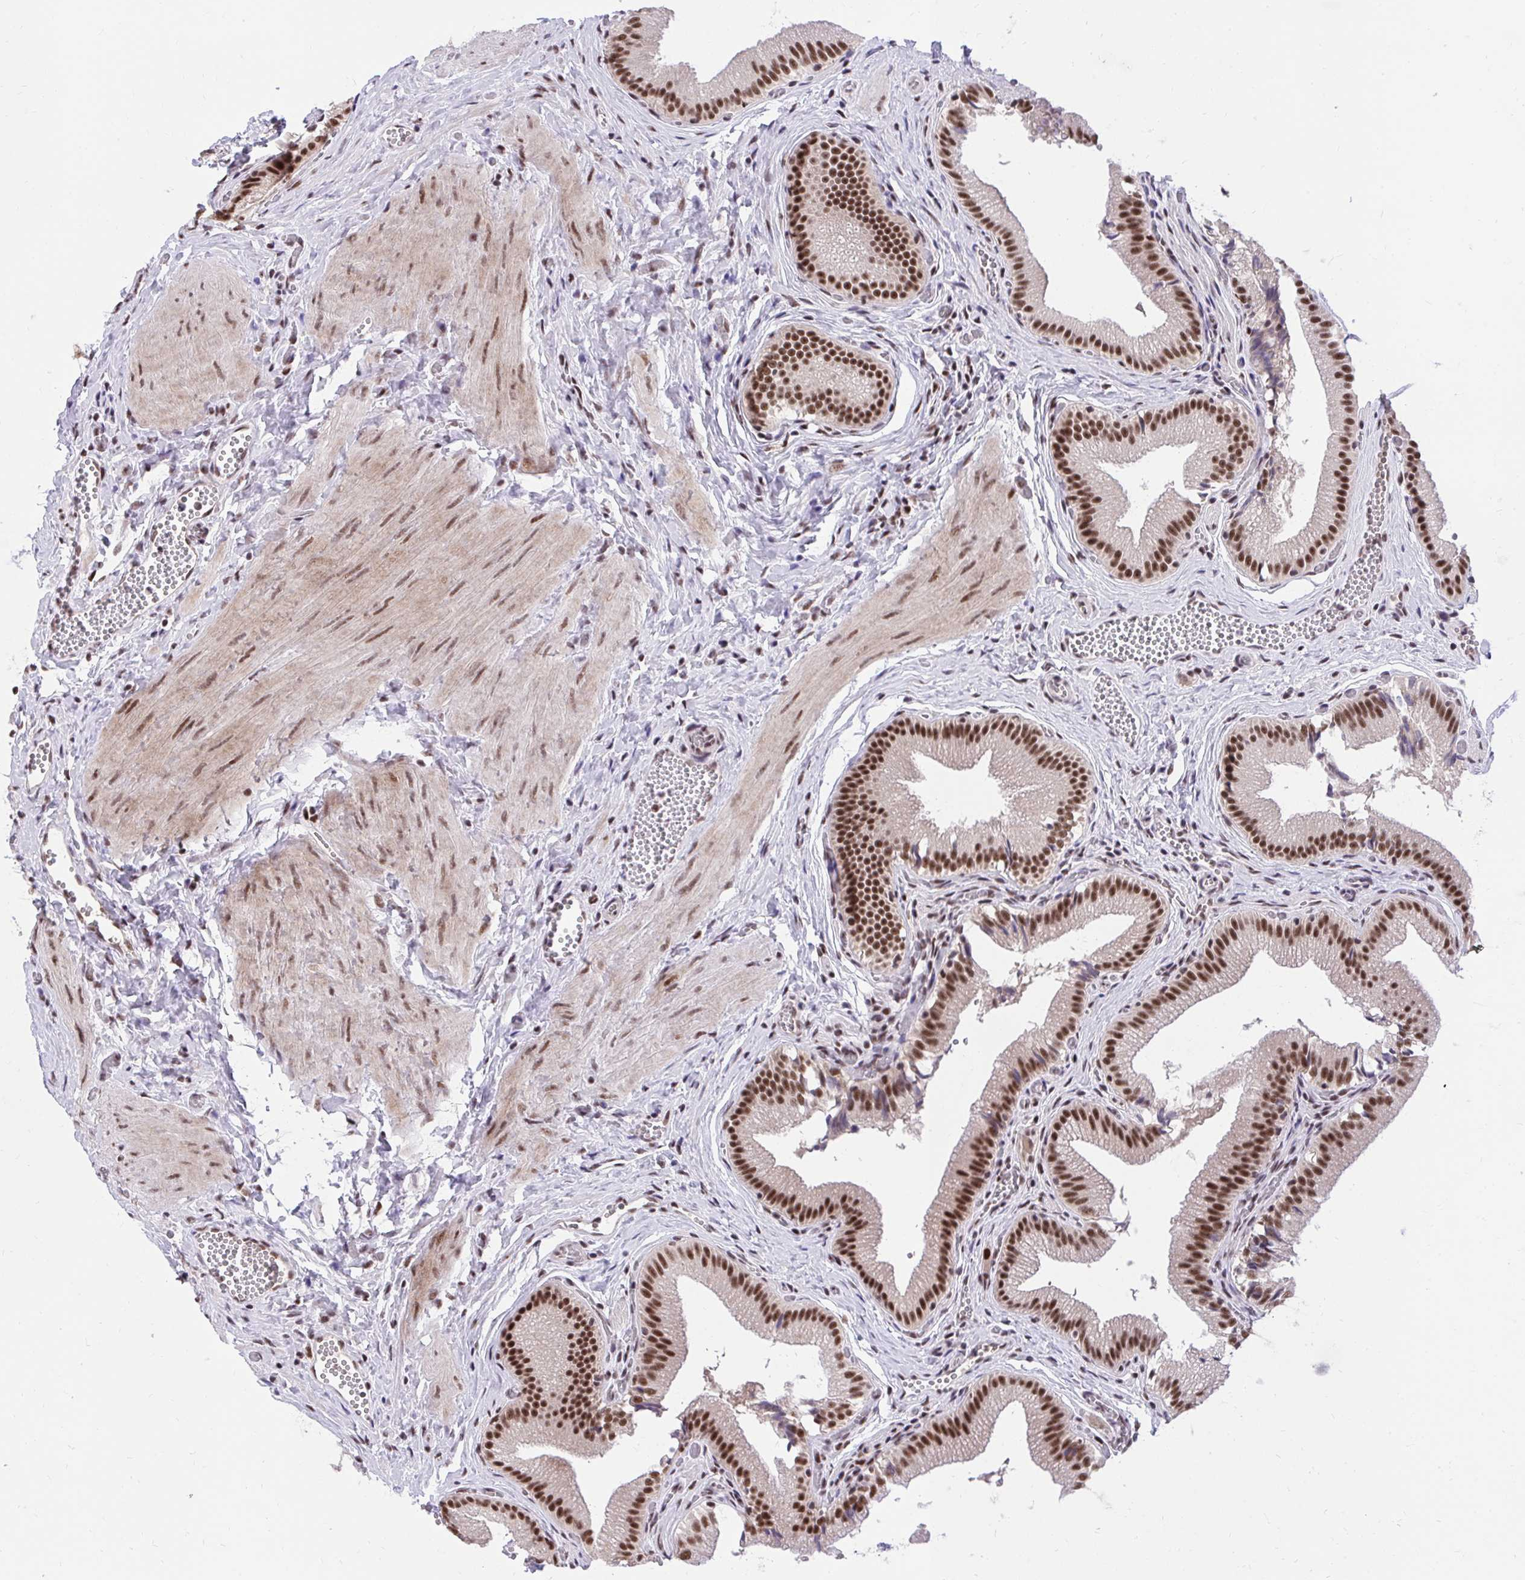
{"staining": {"intensity": "strong", "quantity": ">75%", "location": "nuclear"}, "tissue": "gallbladder", "cell_type": "Glandular cells", "image_type": "normal", "snomed": [{"axis": "morphology", "description": "Normal tissue, NOS"}, {"axis": "topography", "description": "Gallbladder"}], "caption": "IHC of unremarkable human gallbladder reveals high levels of strong nuclear expression in approximately >75% of glandular cells.", "gene": "SYNE4", "patient": {"sex": "male", "age": 17}}